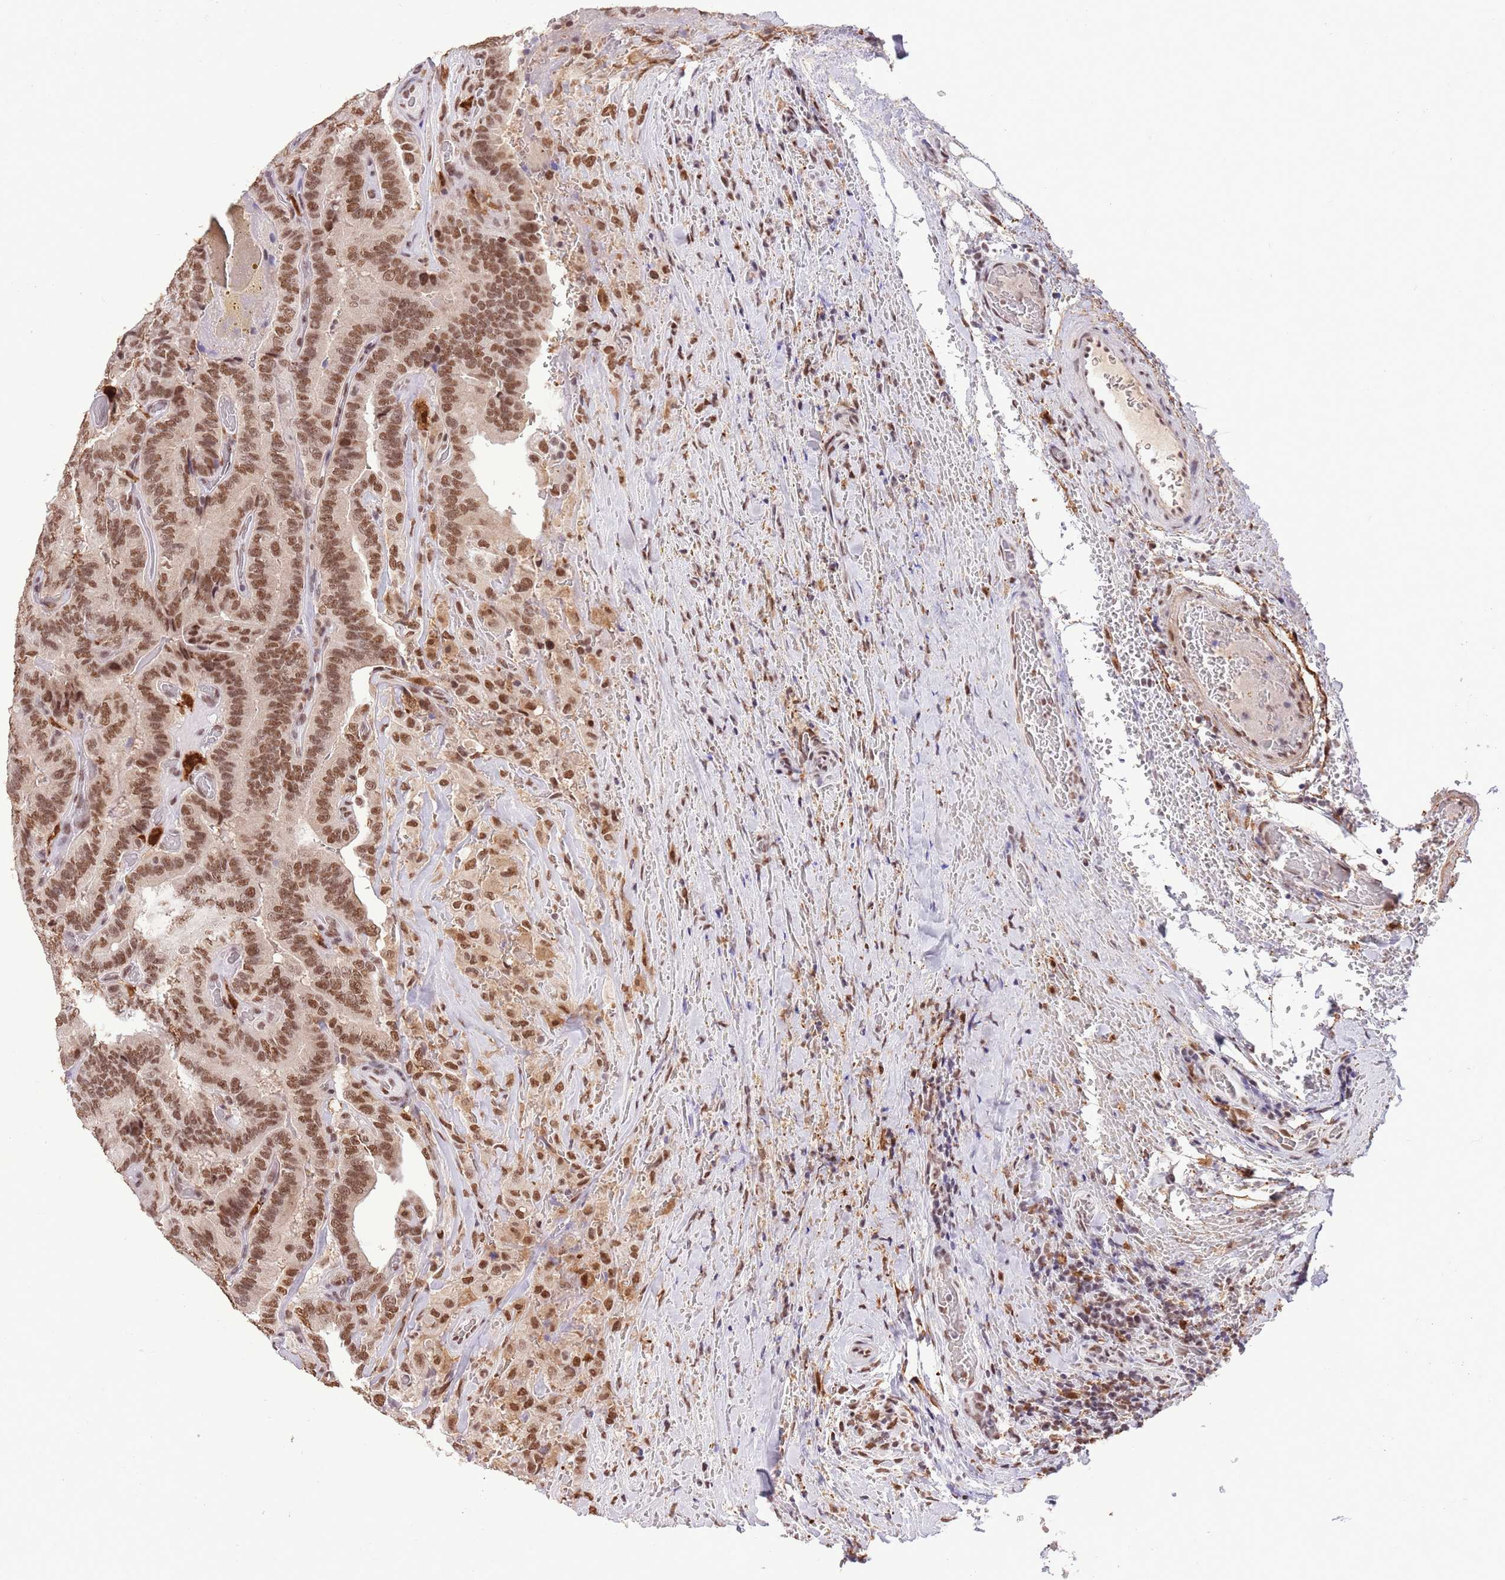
{"staining": {"intensity": "moderate", "quantity": ">75%", "location": "nuclear"}, "tissue": "thyroid cancer", "cell_type": "Tumor cells", "image_type": "cancer", "snomed": [{"axis": "morphology", "description": "Papillary adenocarcinoma, NOS"}, {"axis": "topography", "description": "Thyroid gland"}], "caption": "A medium amount of moderate nuclear expression is present in approximately >75% of tumor cells in papillary adenocarcinoma (thyroid) tissue.", "gene": "TRIM32", "patient": {"sex": "male", "age": 61}}